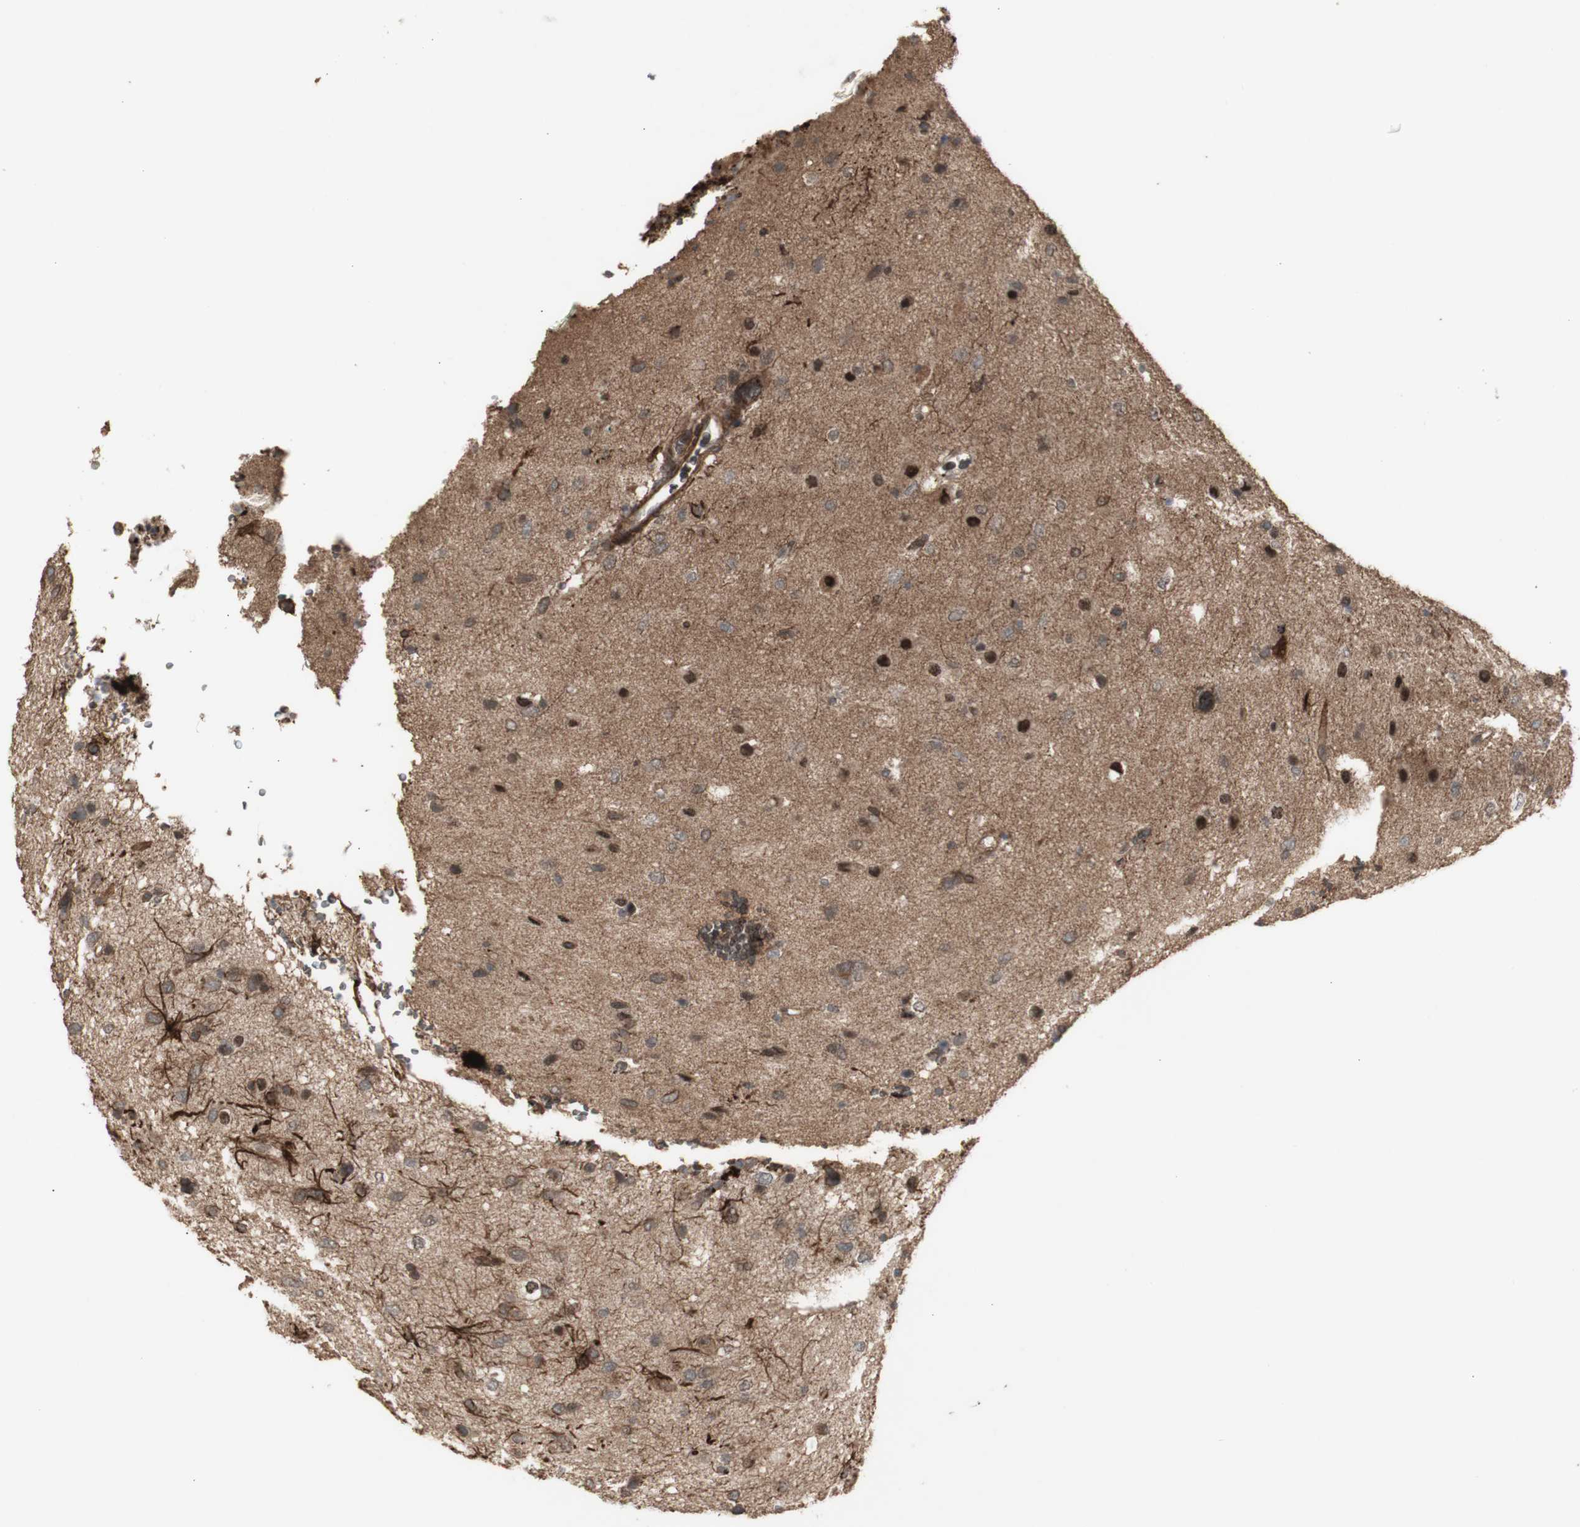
{"staining": {"intensity": "strong", "quantity": "25%-75%", "location": "nuclear"}, "tissue": "glioma", "cell_type": "Tumor cells", "image_type": "cancer", "snomed": [{"axis": "morphology", "description": "Glioma, malignant, Low grade"}, {"axis": "topography", "description": "Brain"}], "caption": "A micrograph of human glioma stained for a protein exhibits strong nuclear brown staining in tumor cells. Nuclei are stained in blue.", "gene": "ALOX12", "patient": {"sex": "male", "age": 77}}